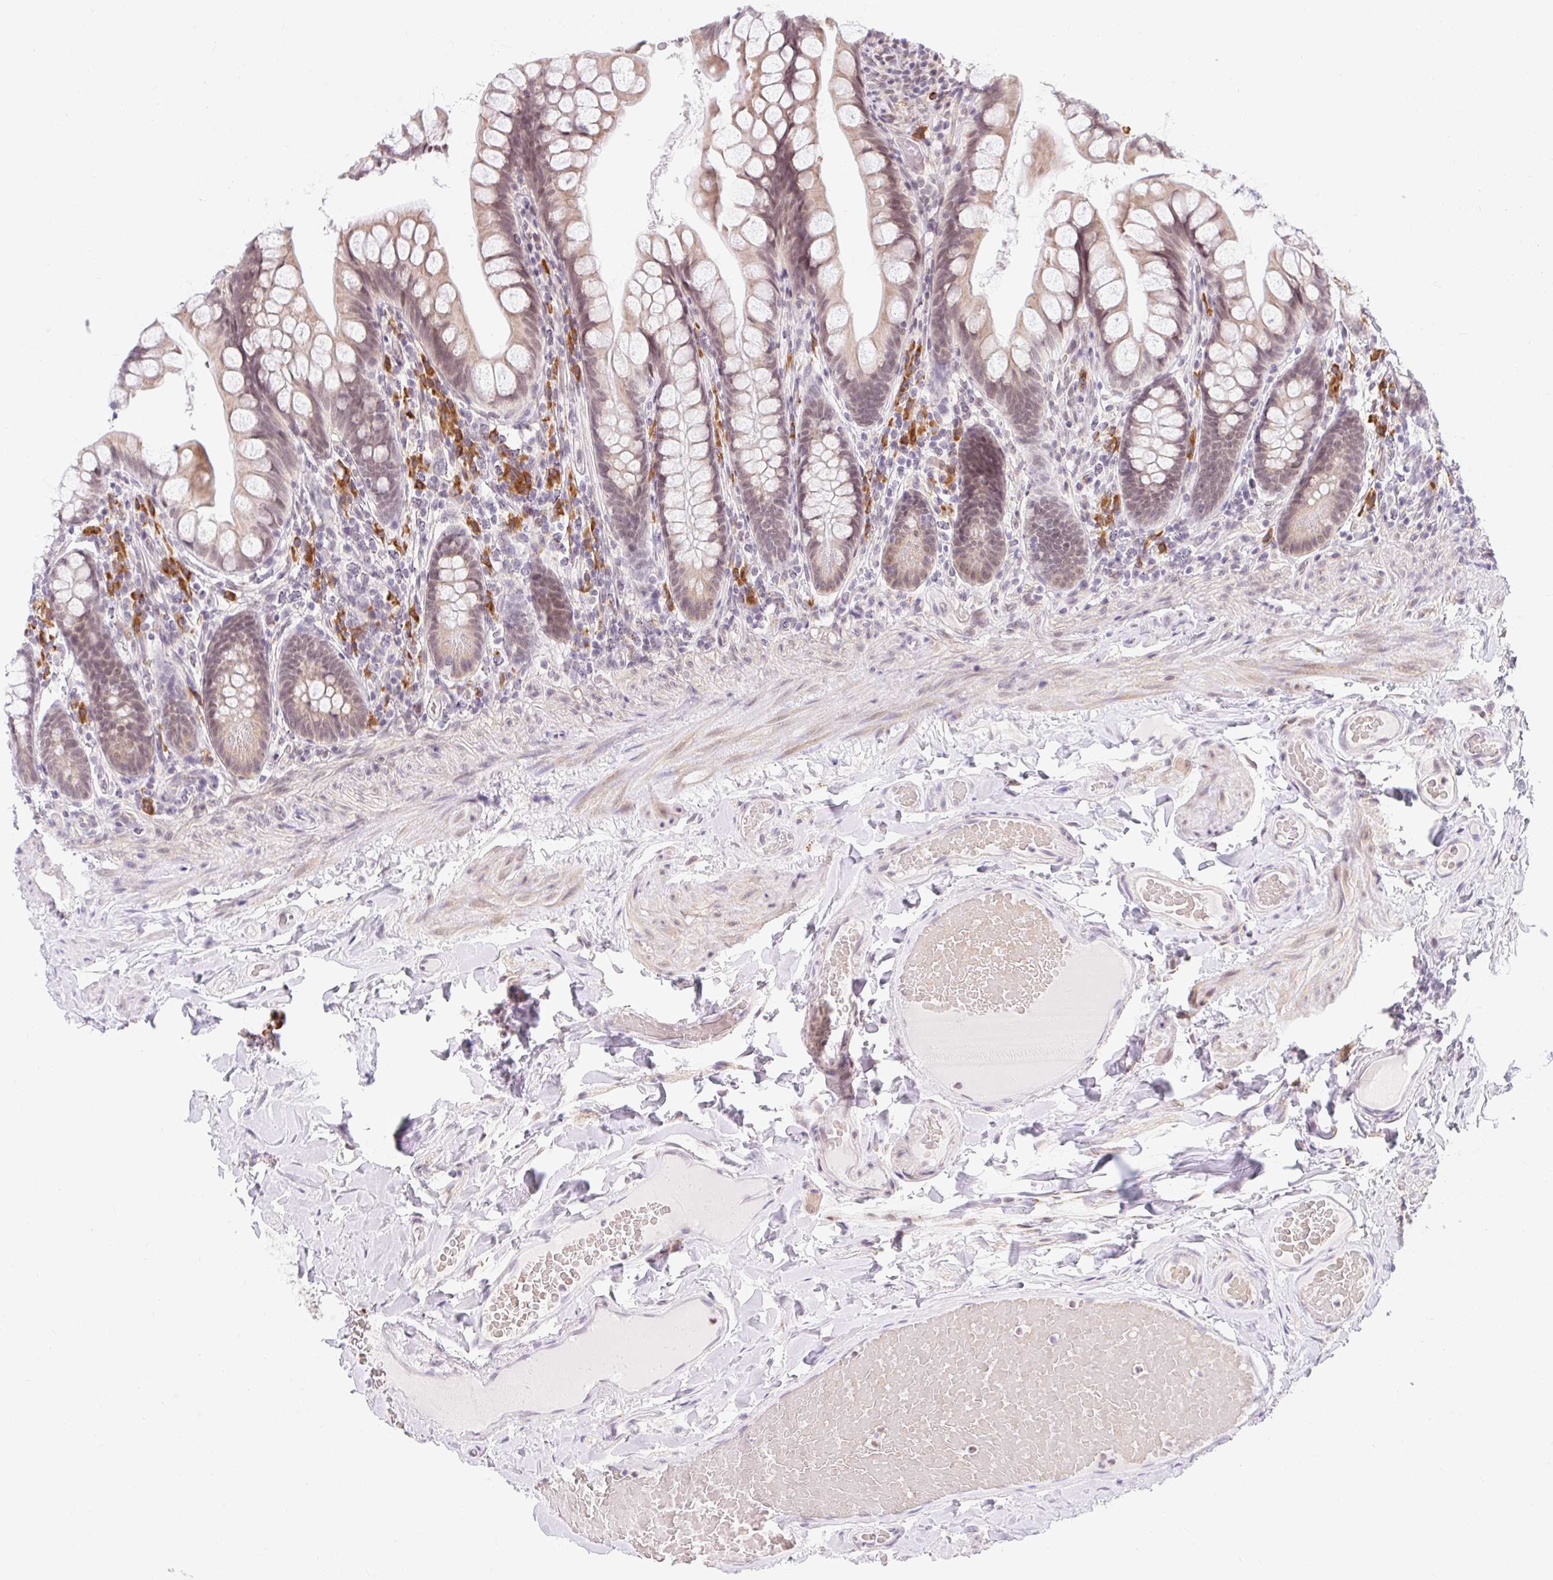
{"staining": {"intensity": "weak", "quantity": ">75%", "location": "cytoplasmic/membranous"}, "tissue": "small intestine", "cell_type": "Glandular cells", "image_type": "normal", "snomed": [{"axis": "morphology", "description": "Normal tissue, NOS"}, {"axis": "topography", "description": "Small intestine"}], "caption": "Unremarkable small intestine was stained to show a protein in brown. There is low levels of weak cytoplasmic/membranous expression in about >75% of glandular cells. (DAB = brown stain, brightfield microscopy at high magnification).", "gene": "SRSF10", "patient": {"sex": "male", "age": 70}}